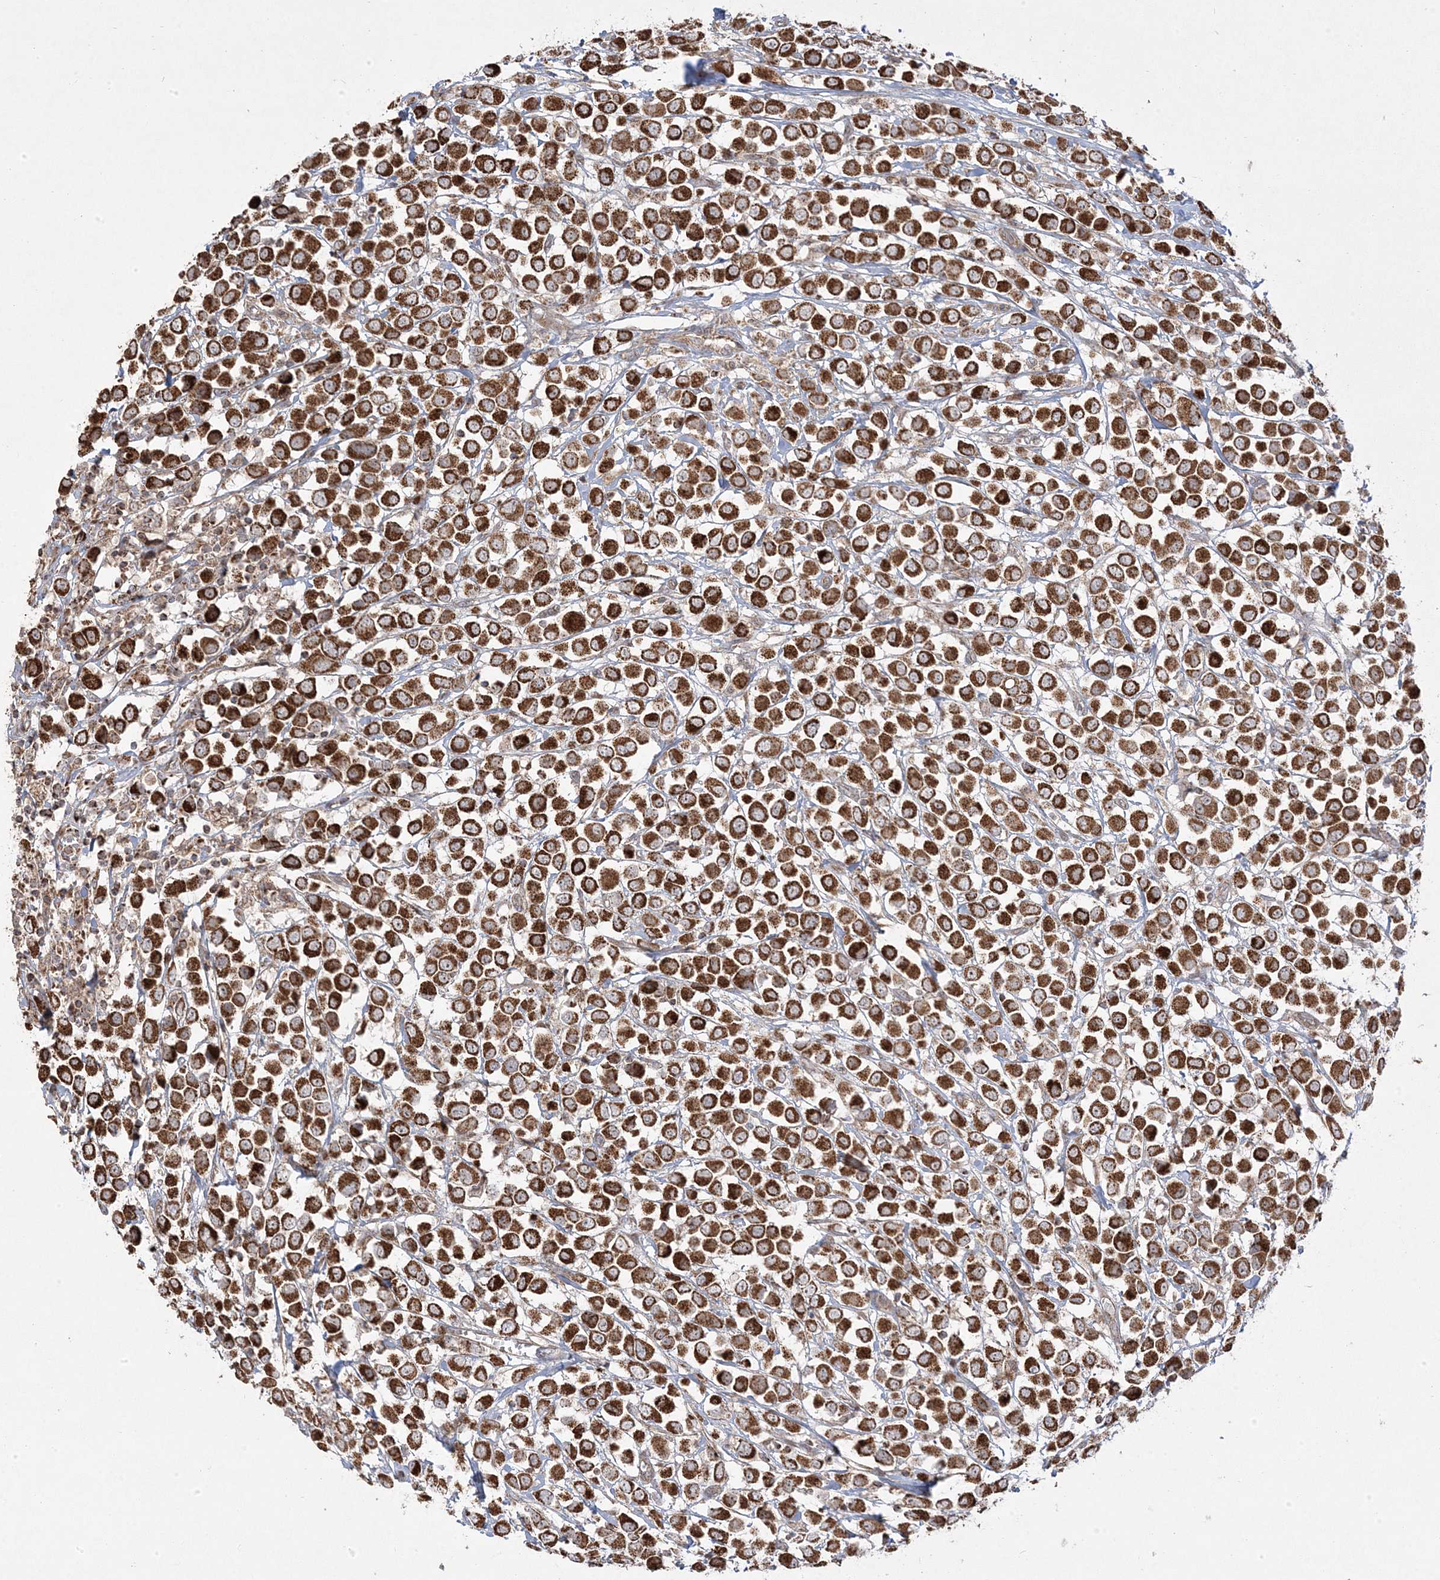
{"staining": {"intensity": "strong", "quantity": ">75%", "location": "cytoplasmic/membranous"}, "tissue": "breast cancer", "cell_type": "Tumor cells", "image_type": "cancer", "snomed": [{"axis": "morphology", "description": "Duct carcinoma"}, {"axis": "topography", "description": "Breast"}], "caption": "Breast cancer (invasive ductal carcinoma) stained for a protein (brown) displays strong cytoplasmic/membranous positive positivity in about >75% of tumor cells.", "gene": "CLUAP1", "patient": {"sex": "female", "age": 61}}